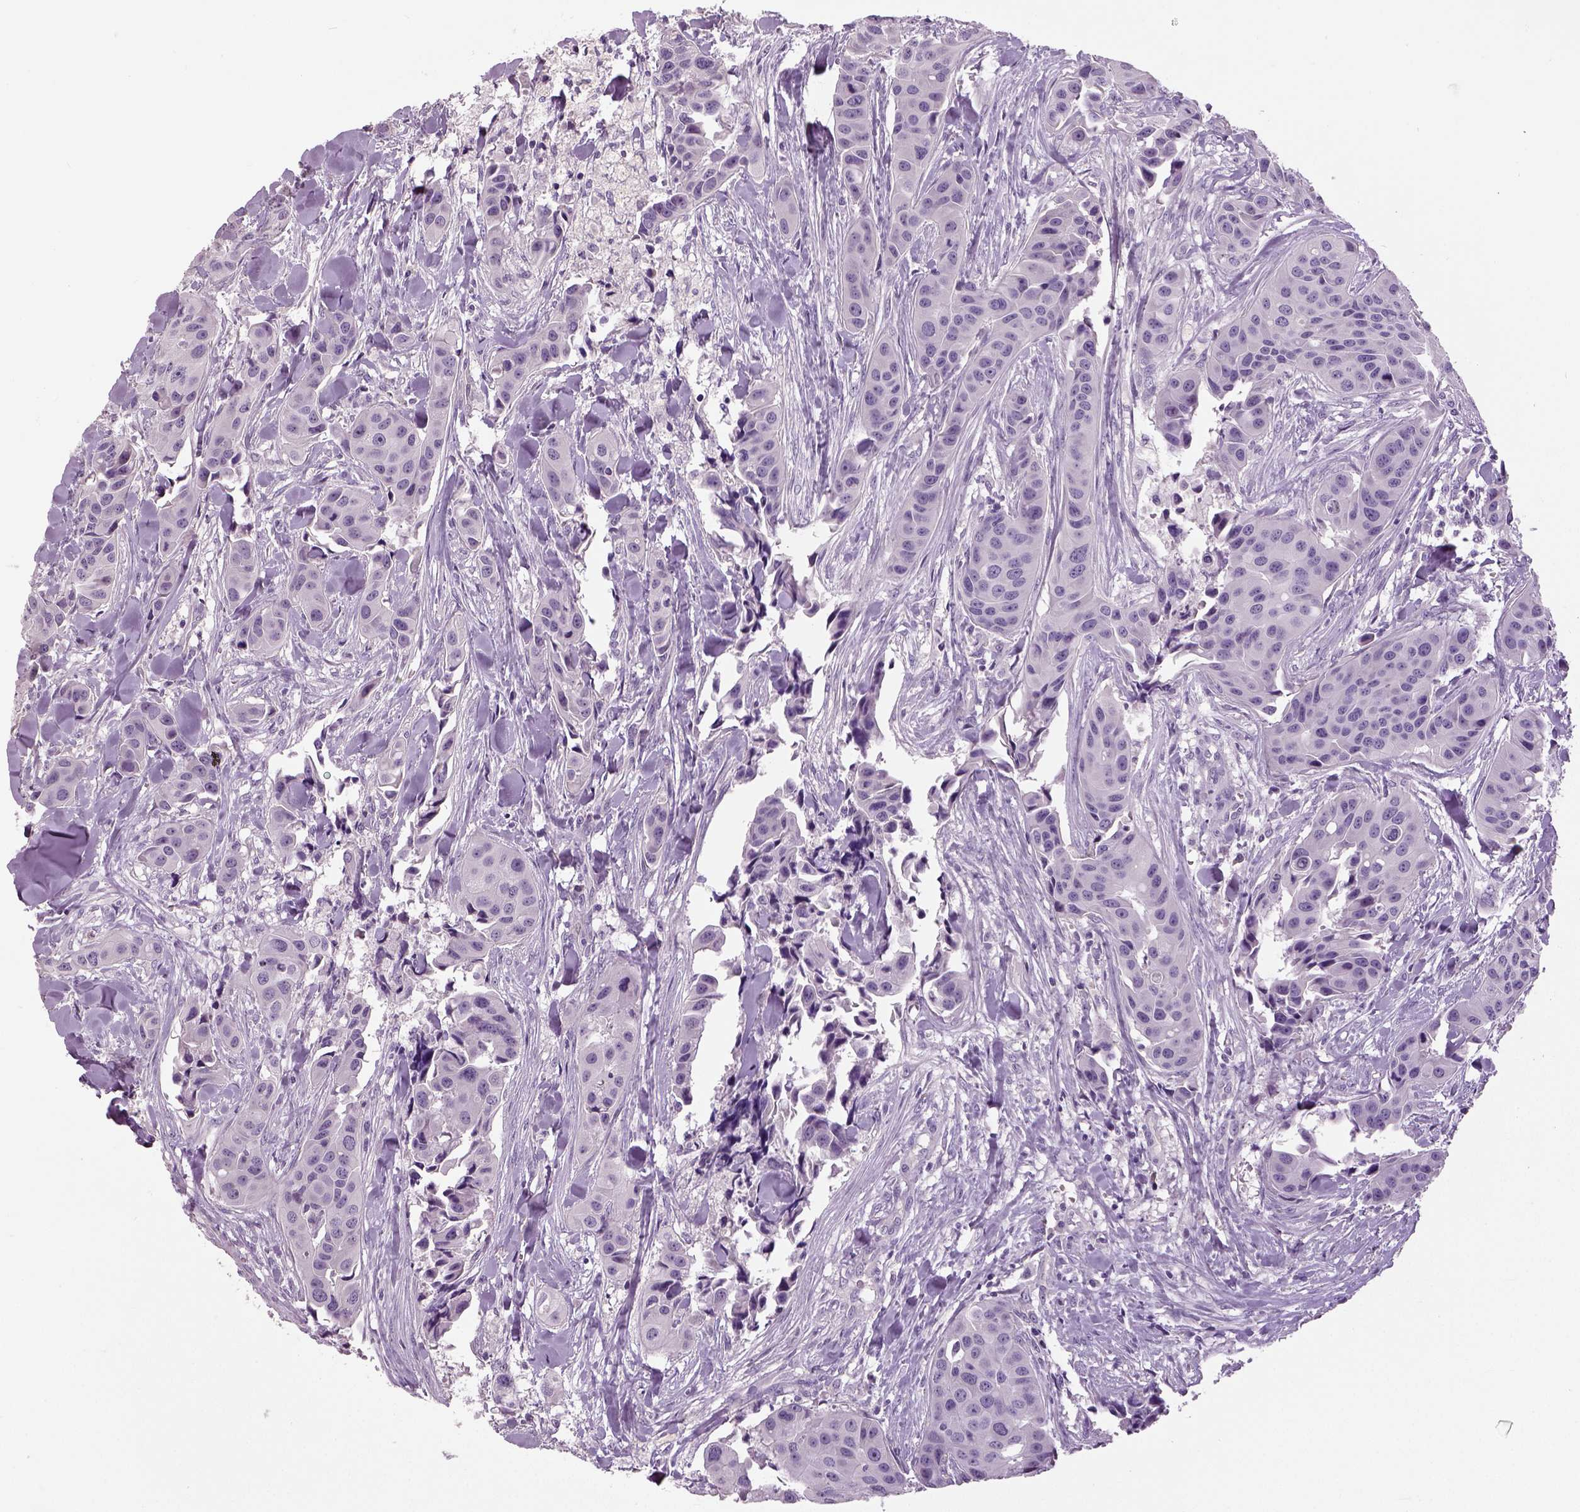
{"staining": {"intensity": "negative", "quantity": "none", "location": "none"}, "tissue": "head and neck cancer", "cell_type": "Tumor cells", "image_type": "cancer", "snomed": [{"axis": "morphology", "description": "Adenocarcinoma, NOS"}, {"axis": "topography", "description": "Head-Neck"}], "caption": "High power microscopy histopathology image of an immunohistochemistry (IHC) photomicrograph of head and neck adenocarcinoma, revealing no significant positivity in tumor cells.", "gene": "NECAB1", "patient": {"sex": "male", "age": 76}}